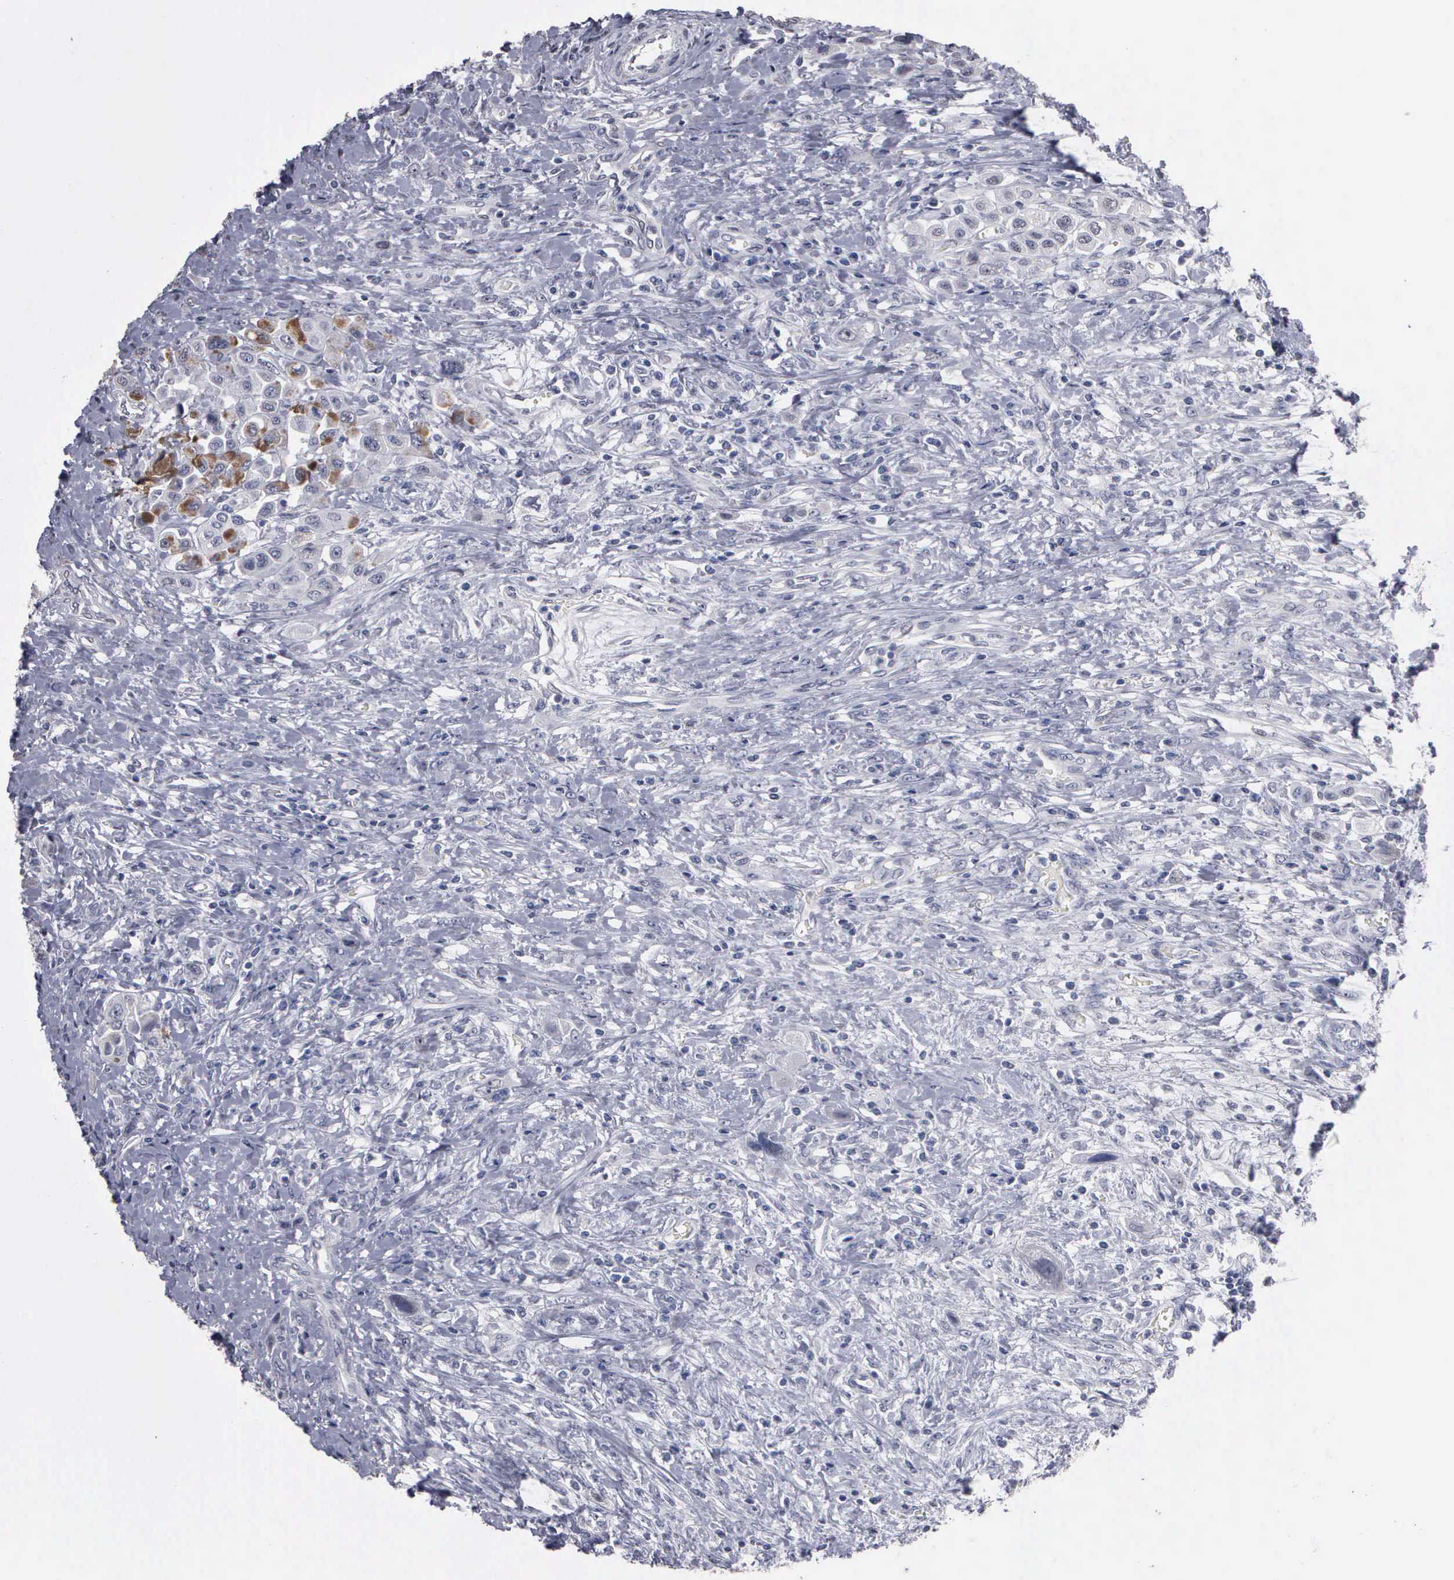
{"staining": {"intensity": "moderate", "quantity": "<25%", "location": "cytoplasmic/membranous"}, "tissue": "urothelial cancer", "cell_type": "Tumor cells", "image_type": "cancer", "snomed": [{"axis": "morphology", "description": "Urothelial carcinoma, High grade"}, {"axis": "topography", "description": "Urinary bladder"}], "caption": "Protein expression analysis of human urothelial carcinoma (high-grade) reveals moderate cytoplasmic/membranous expression in about <25% of tumor cells.", "gene": "UPB1", "patient": {"sex": "male", "age": 50}}